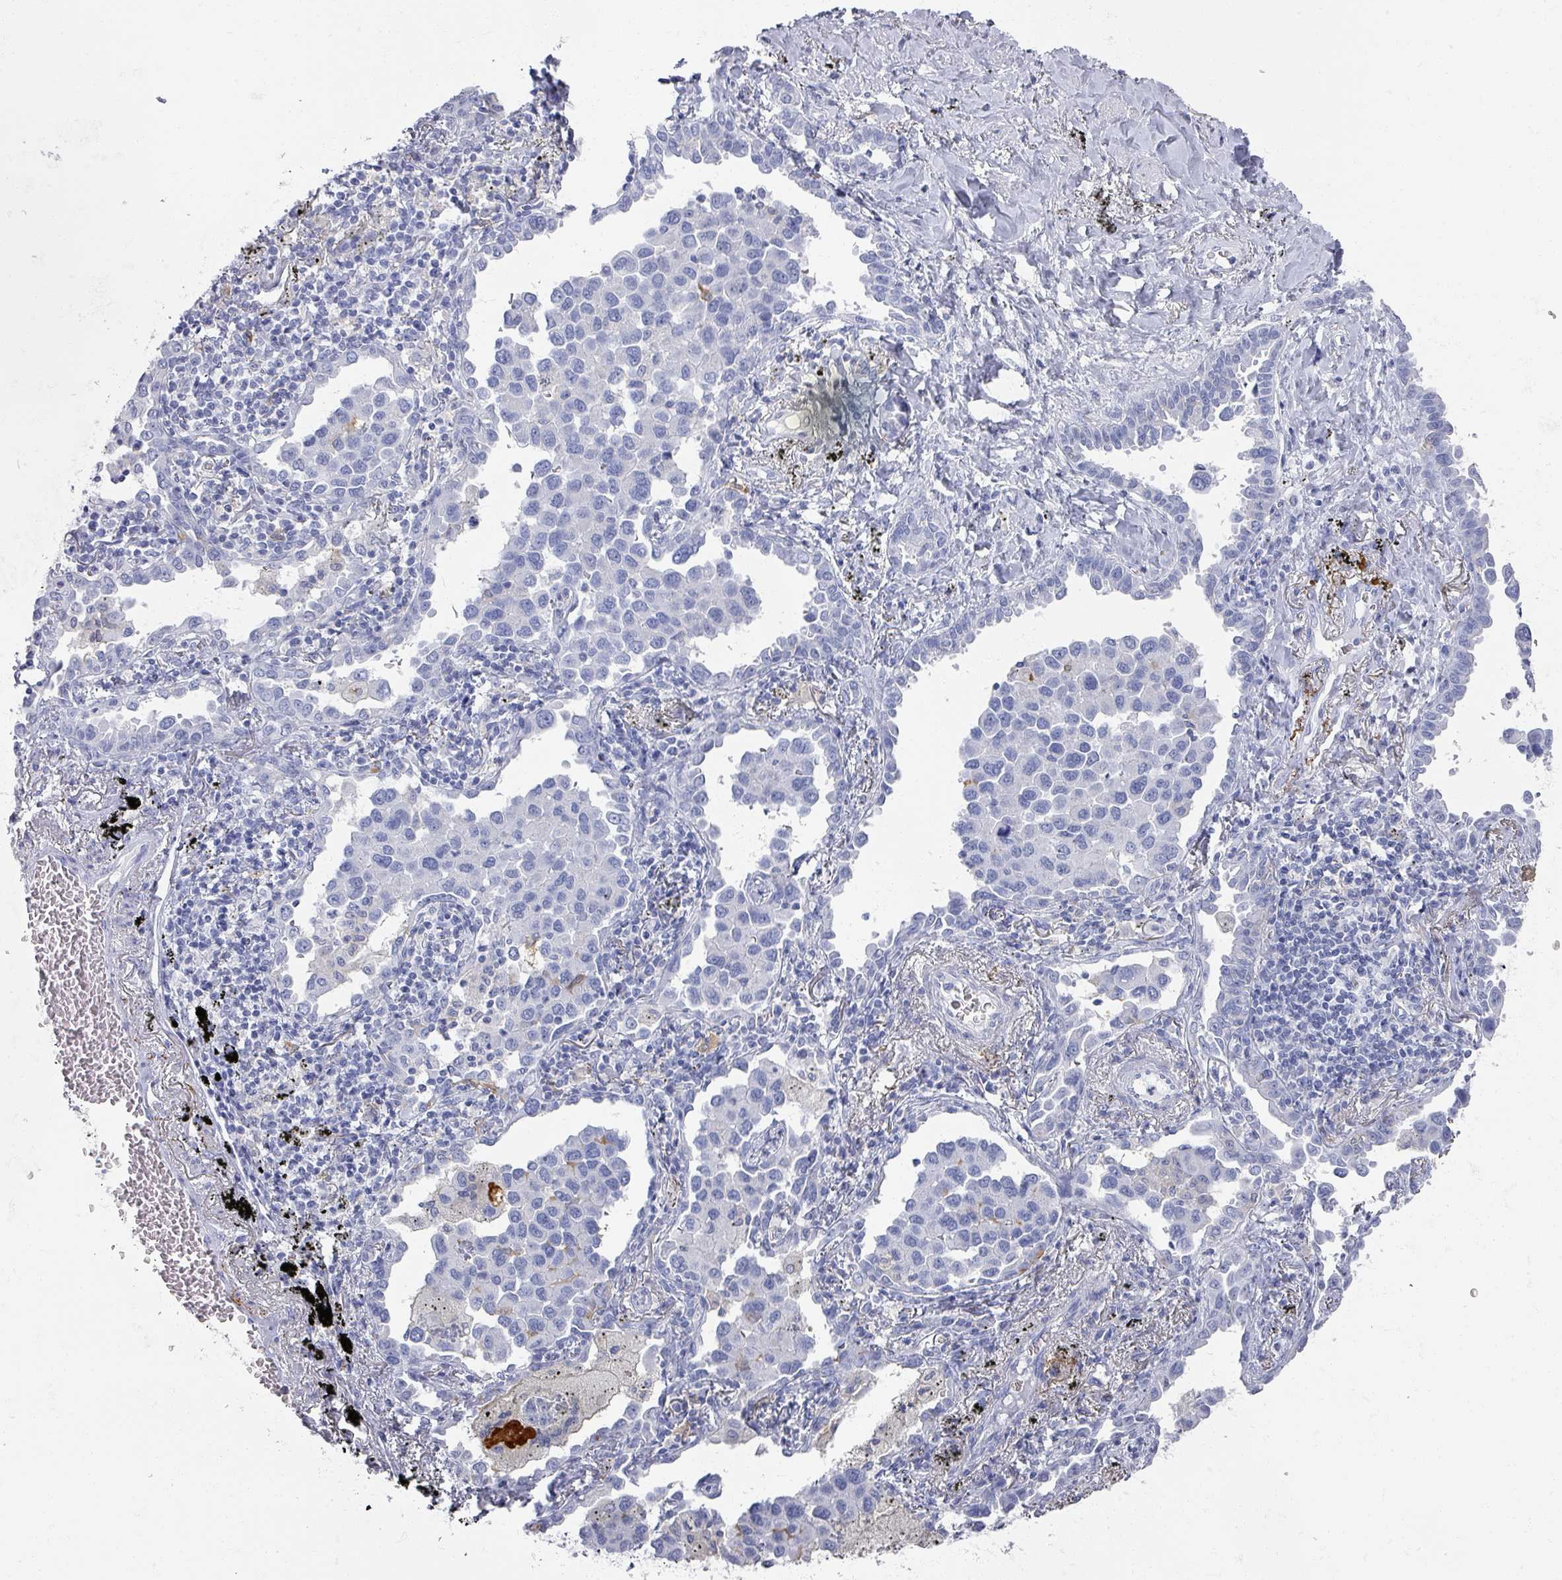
{"staining": {"intensity": "negative", "quantity": "none", "location": "none"}, "tissue": "lung cancer", "cell_type": "Tumor cells", "image_type": "cancer", "snomed": [{"axis": "morphology", "description": "Adenocarcinoma, NOS"}, {"axis": "topography", "description": "Lung"}], "caption": "An immunohistochemistry image of lung cancer is shown. There is no staining in tumor cells of lung cancer.", "gene": "OMG", "patient": {"sex": "male", "age": 67}}